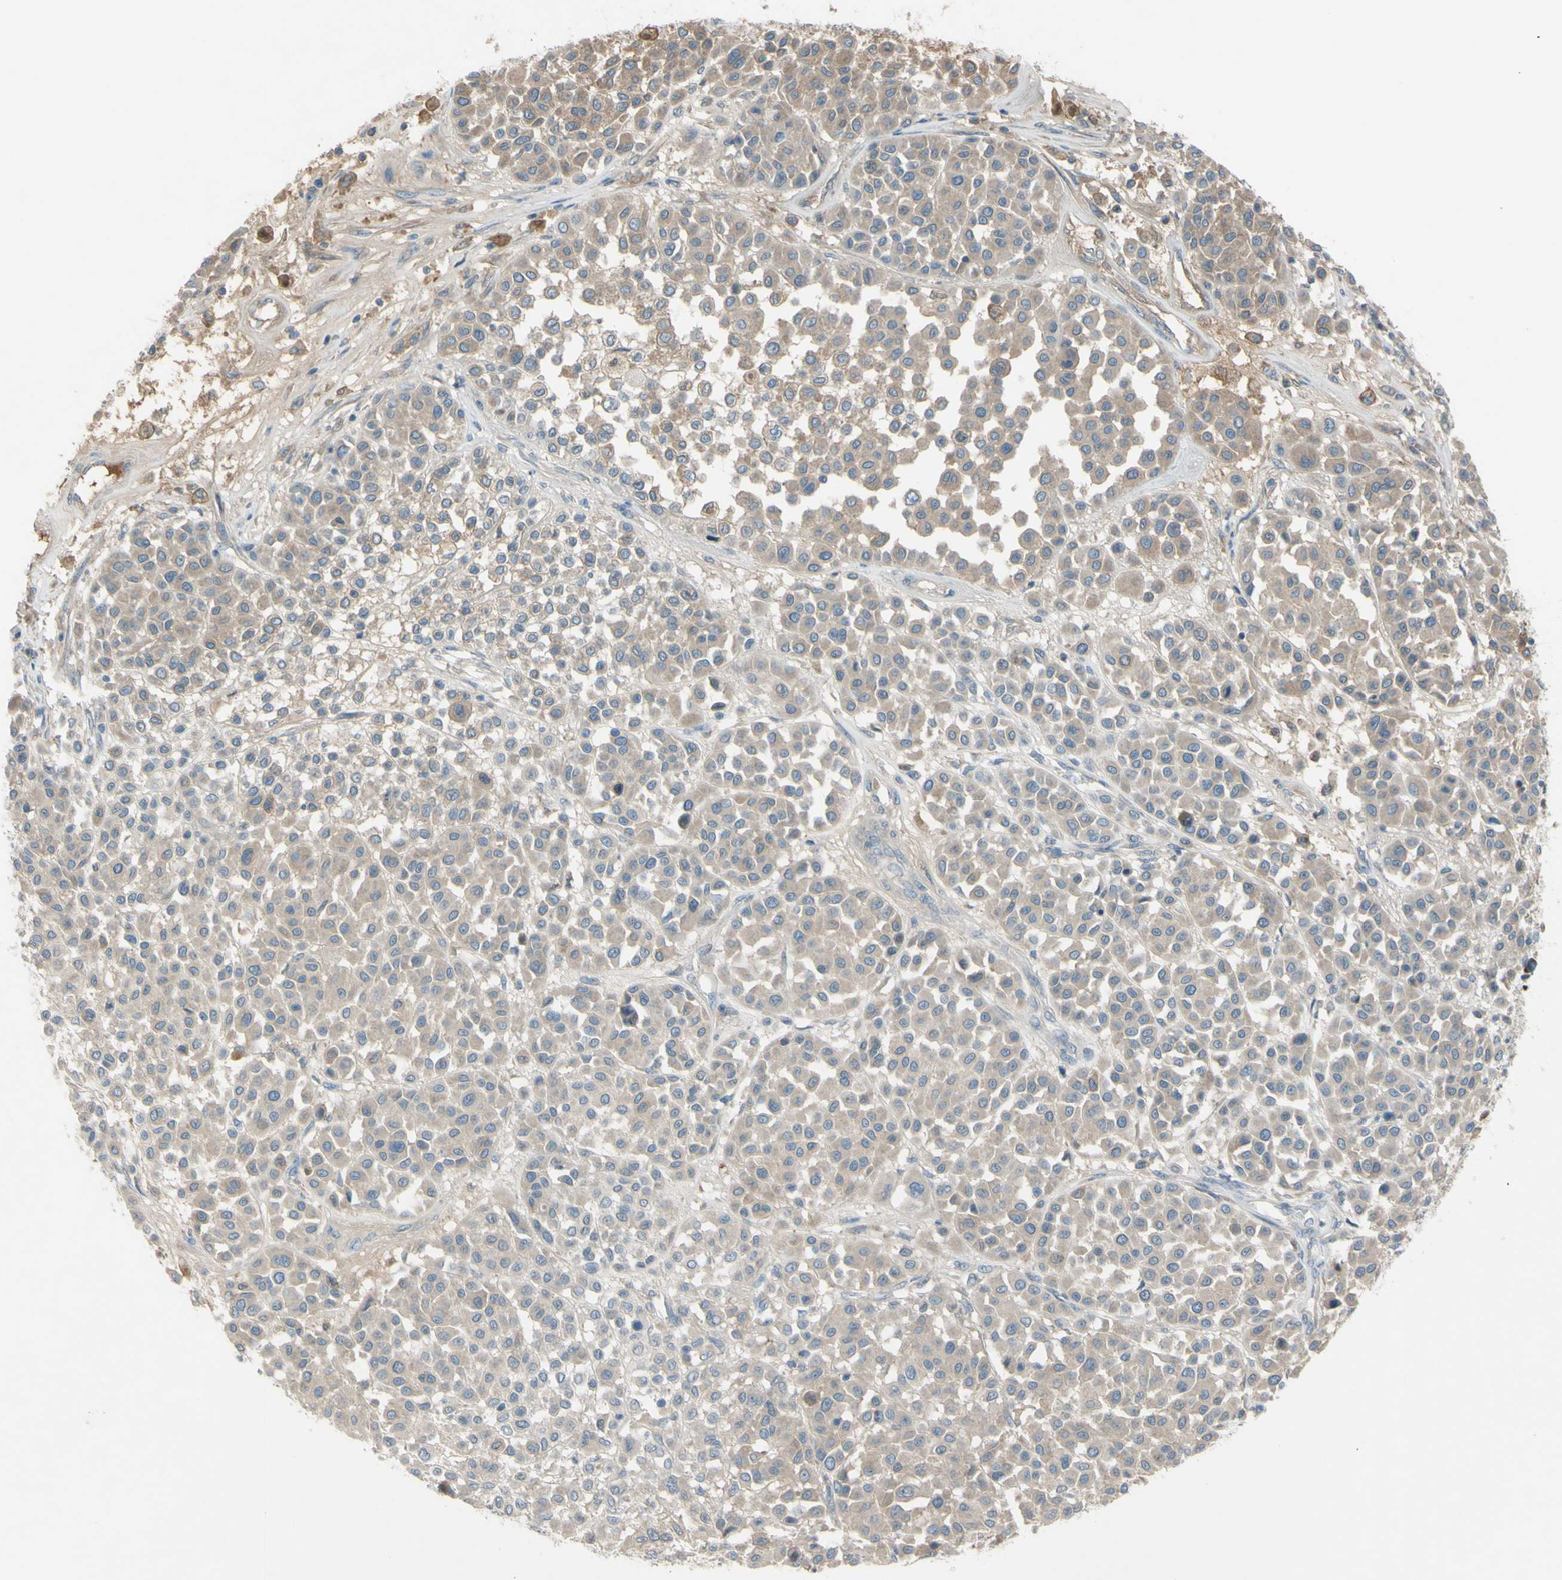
{"staining": {"intensity": "weak", "quantity": ">75%", "location": "cytoplasmic/membranous"}, "tissue": "melanoma", "cell_type": "Tumor cells", "image_type": "cancer", "snomed": [{"axis": "morphology", "description": "Malignant melanoma, Metastatic site"}, {"axis": "topography", "description": "Soft tissue"}], "caption": "Immunohistochemical staining of human malignant melanoma (metastatic site) exhibits weak cytoplasmic/membranous protein staining in approximately >75% of tumor cells.", "gene": "ATRN", "patient": {"sex": "male", "age": 41}}